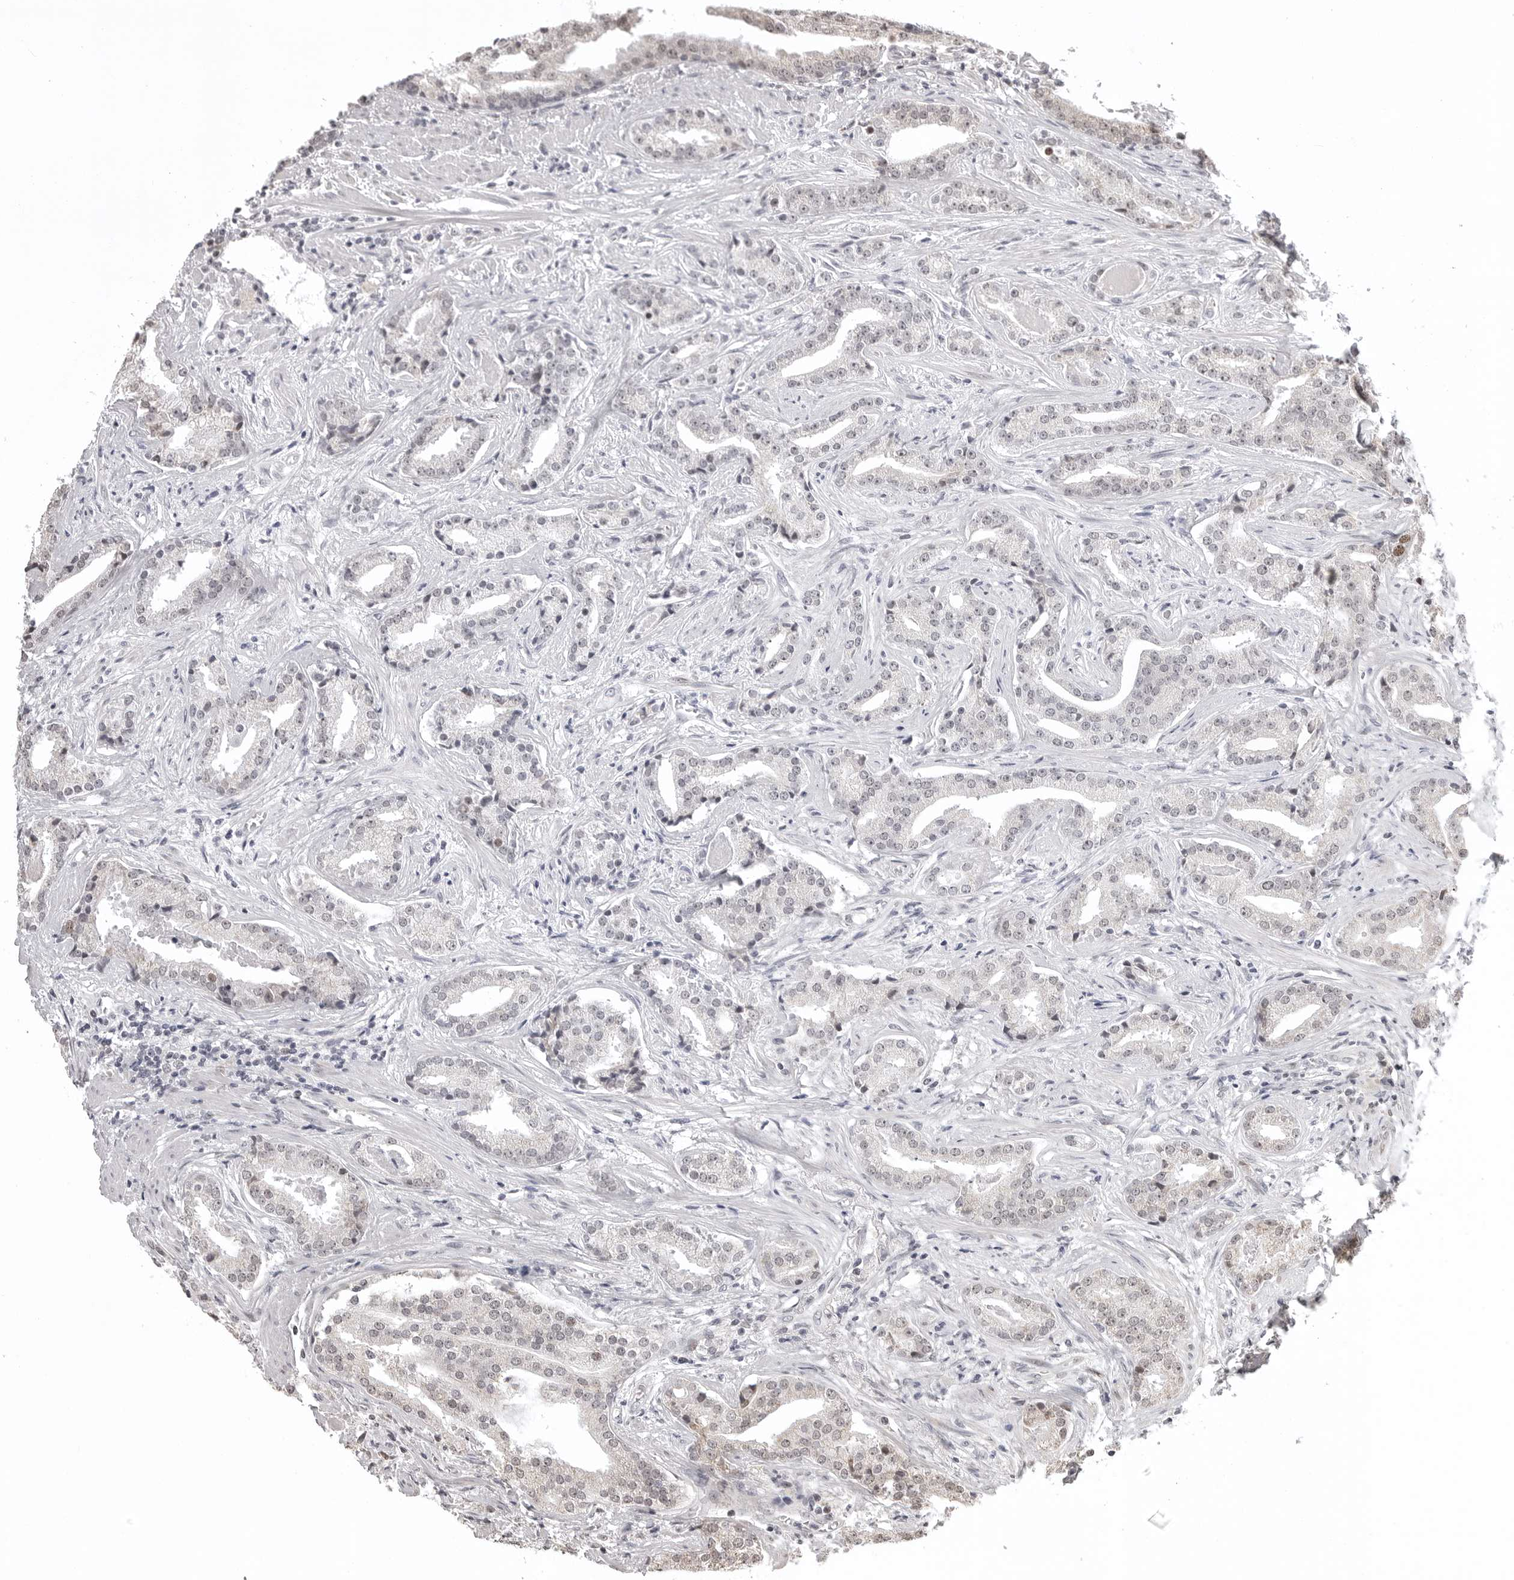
{"staining": {"intensity": "negative", "quantity": "none", "location": "none"}, "tissue": "prostate cancer", "cell_type": "Tumor cells", "image_type": "cancer", "snomed": [{"axis": "morphology", "description": "Adenocarcinoma, Low grade"}, {"axis": "topography", "description": "Prostate"}], "caption": "IHC micrograph of prostate low-grade adenocarcinoma stained for a protein (brown), which reveals no staining in tumor cells.", "gene": "PHF3", "patient": {"sex": "male", "age": 67}}